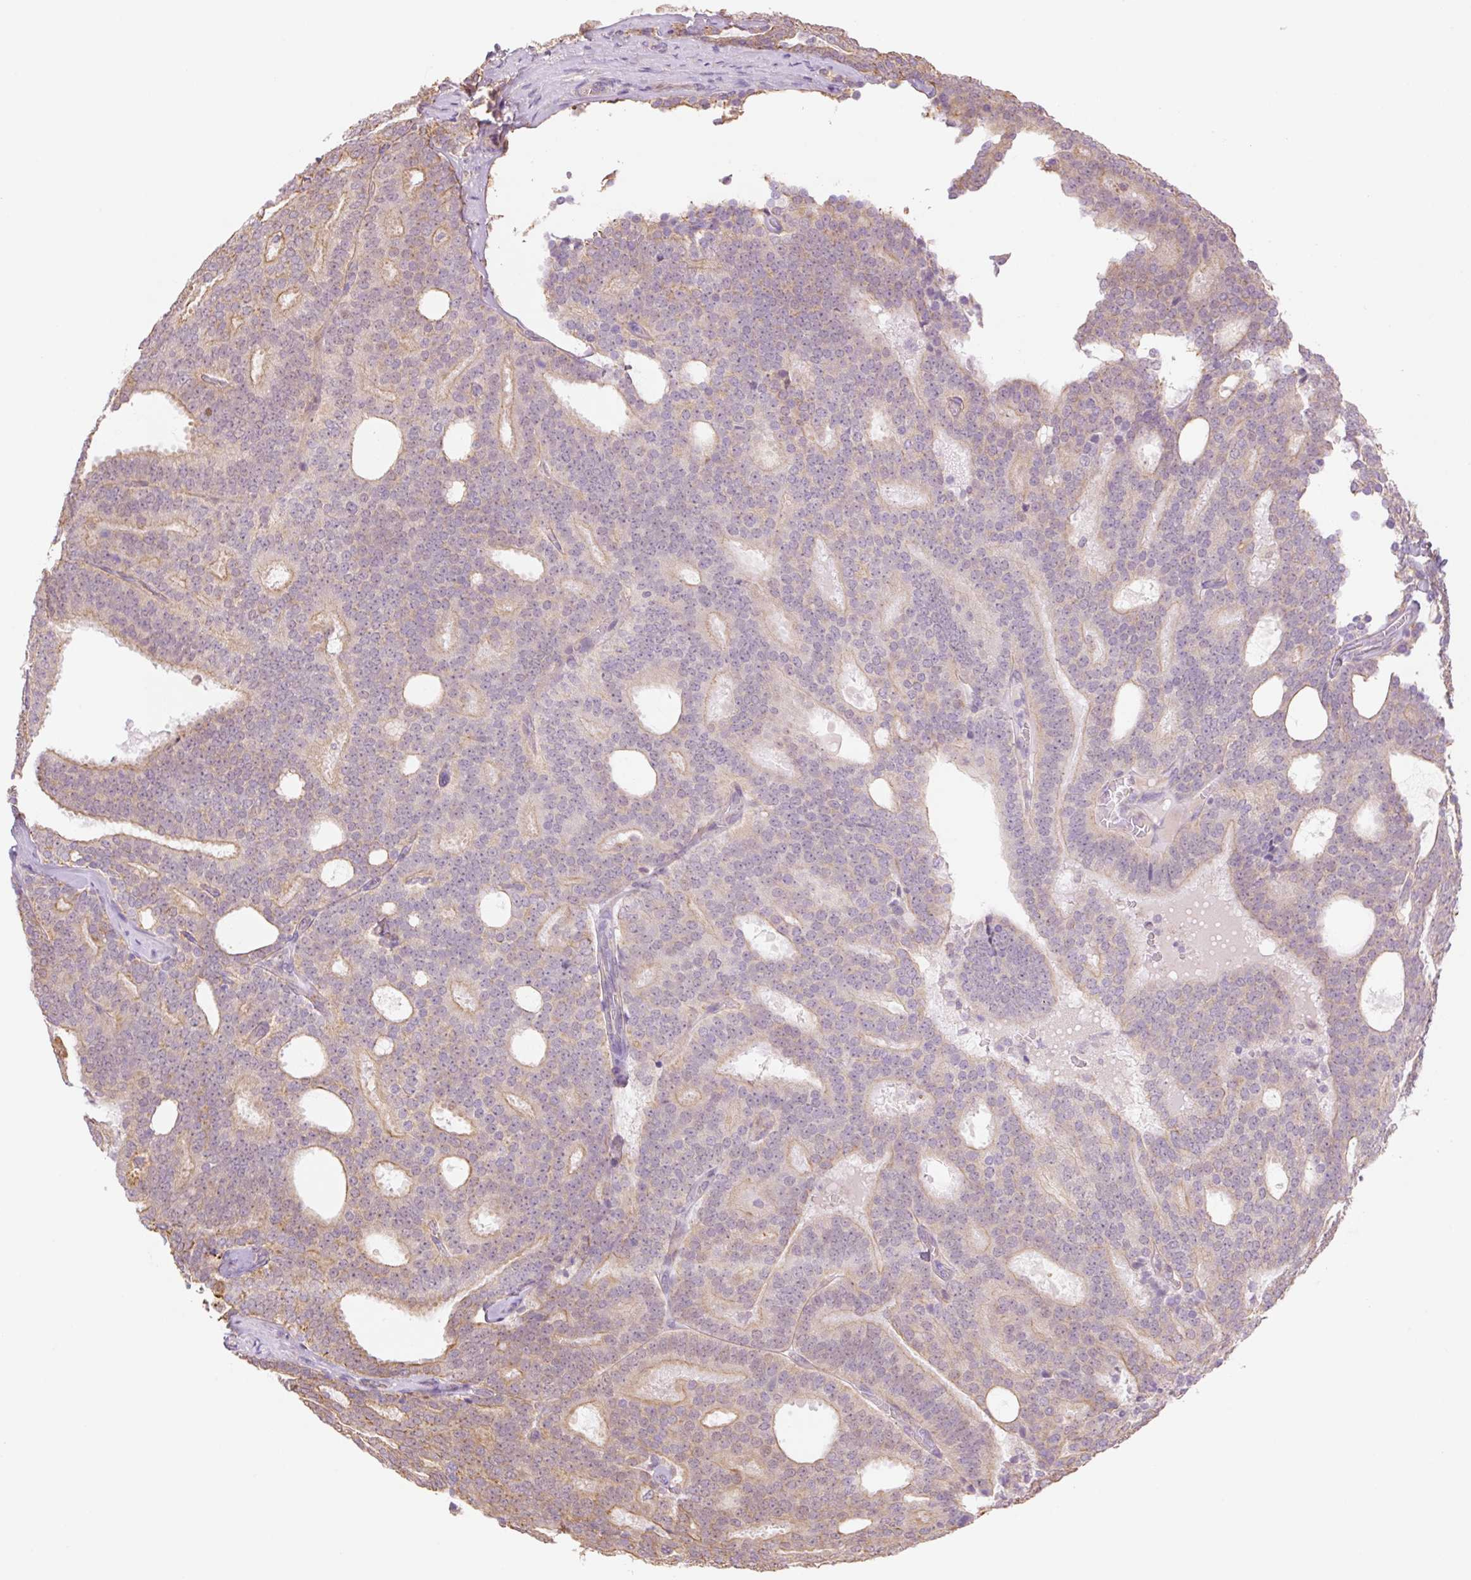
{"staining": {"intensity": "moderate", "quantity": ">75%", "location": "cytoplasmic/membranous"}, "tissue": "prostate cancer", "cell_type": "Tumor cells", "image_type": "cancer", "snomed": [{"axis": "morphology", "description": "Adenocarcinoma, High grade"}, {"axis": "topography", "description": "Prostate"}], "caption": "Prostate cancer (adenocarcinoma (high-grade)) tissue exhibits moderate cytoplasmic/membranous expression in about >75% of tumor cells", "gene": "NLRP5", "patient": {"sex": "male", "age": 65}}